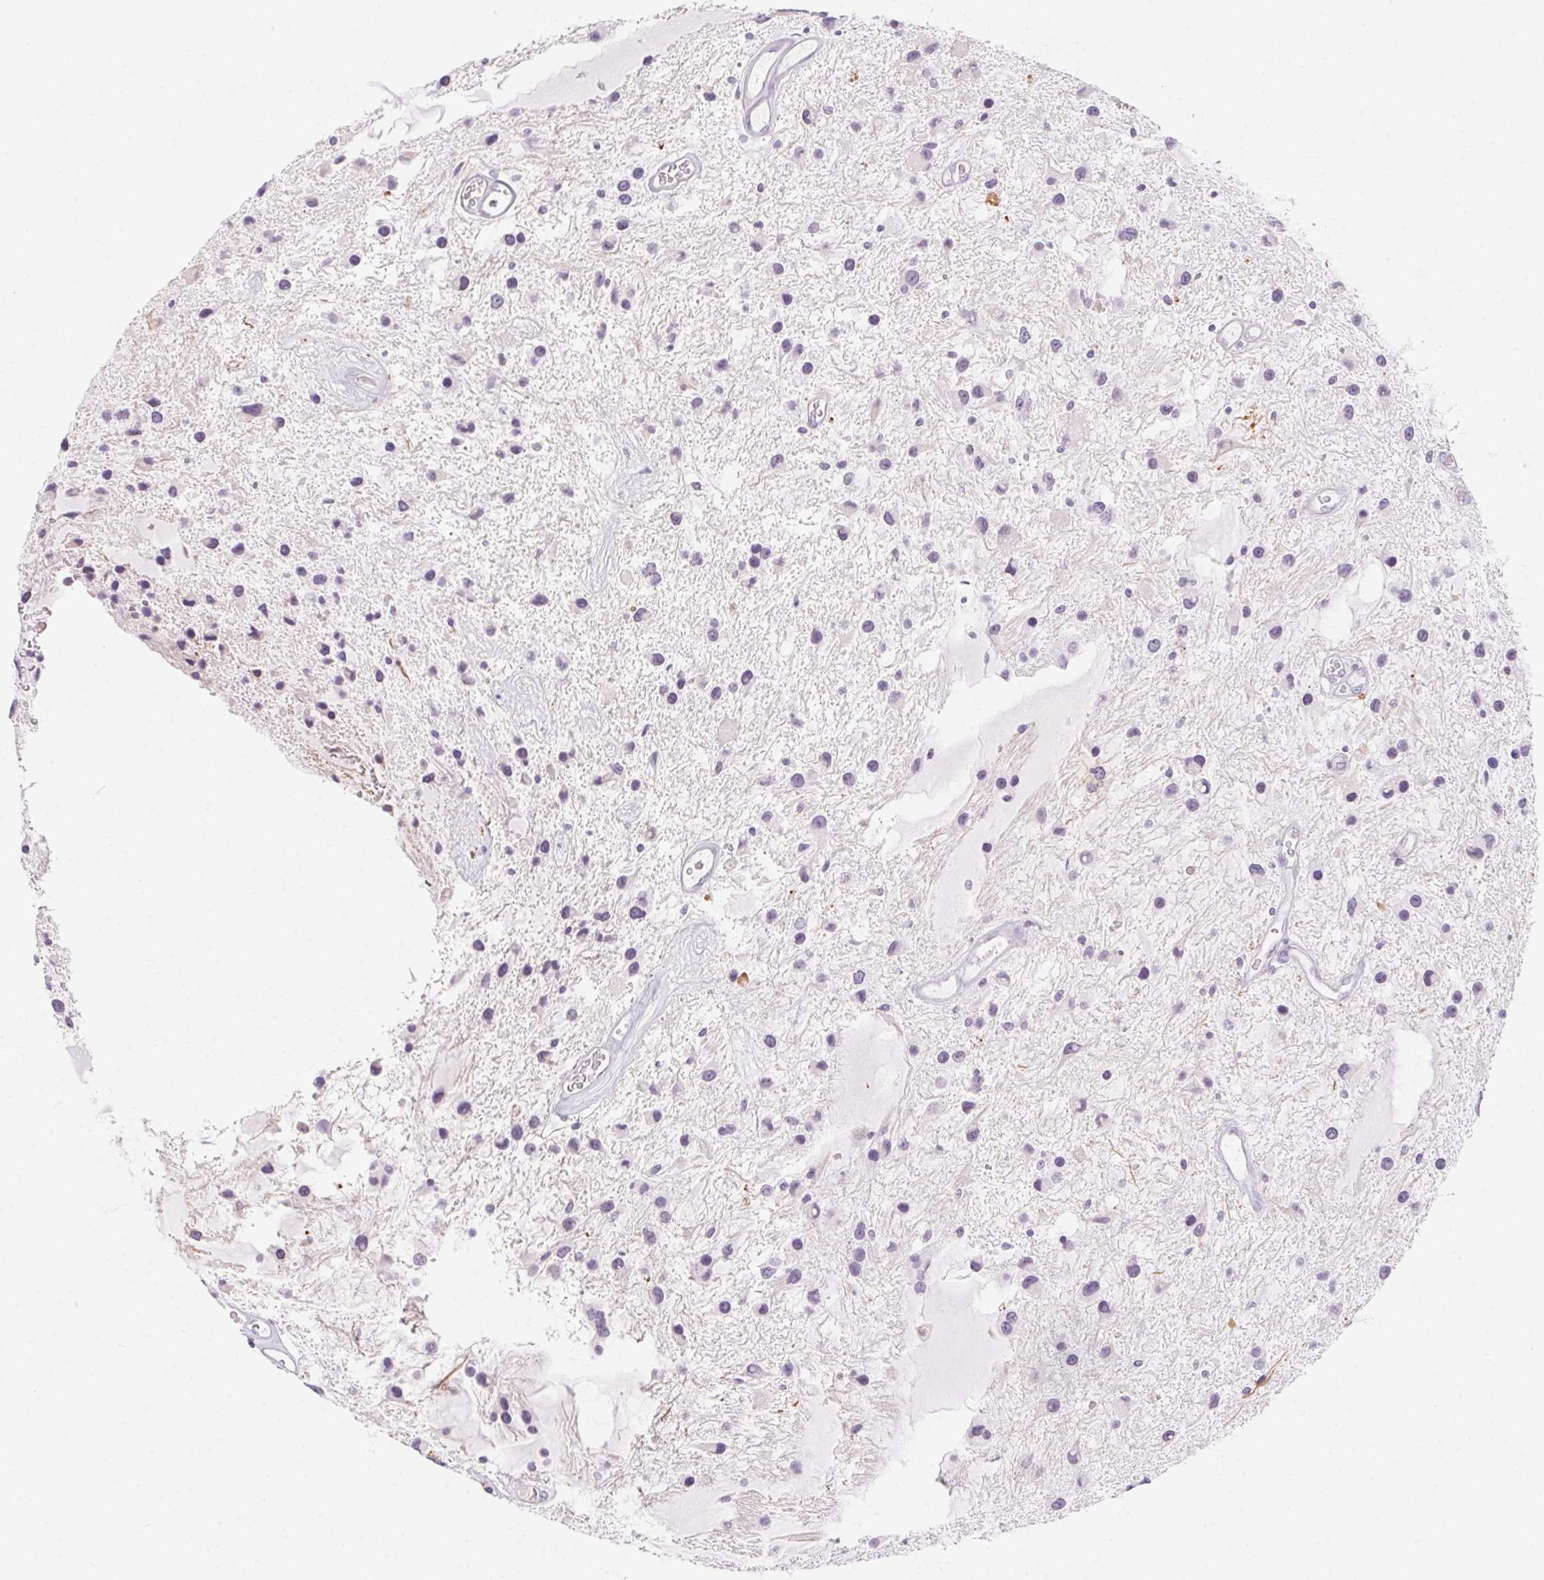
{"staining": {"intensity": "negative", "quantity": "none", "location": "none"}, "tissue": "glioma", "cell_type": "Tumor cells", "image_type": "cancer", "snomed": [{"axis": "morphology", "description": "Glioma, malignant, Low grade"}, {"axis": "topography", "description": "Cerebellum"}], "caption": "Tumor cells are negative for protein expression in human glioma.", "gene": "PRPH", "patient": {"sex": "female", "age": 14}}